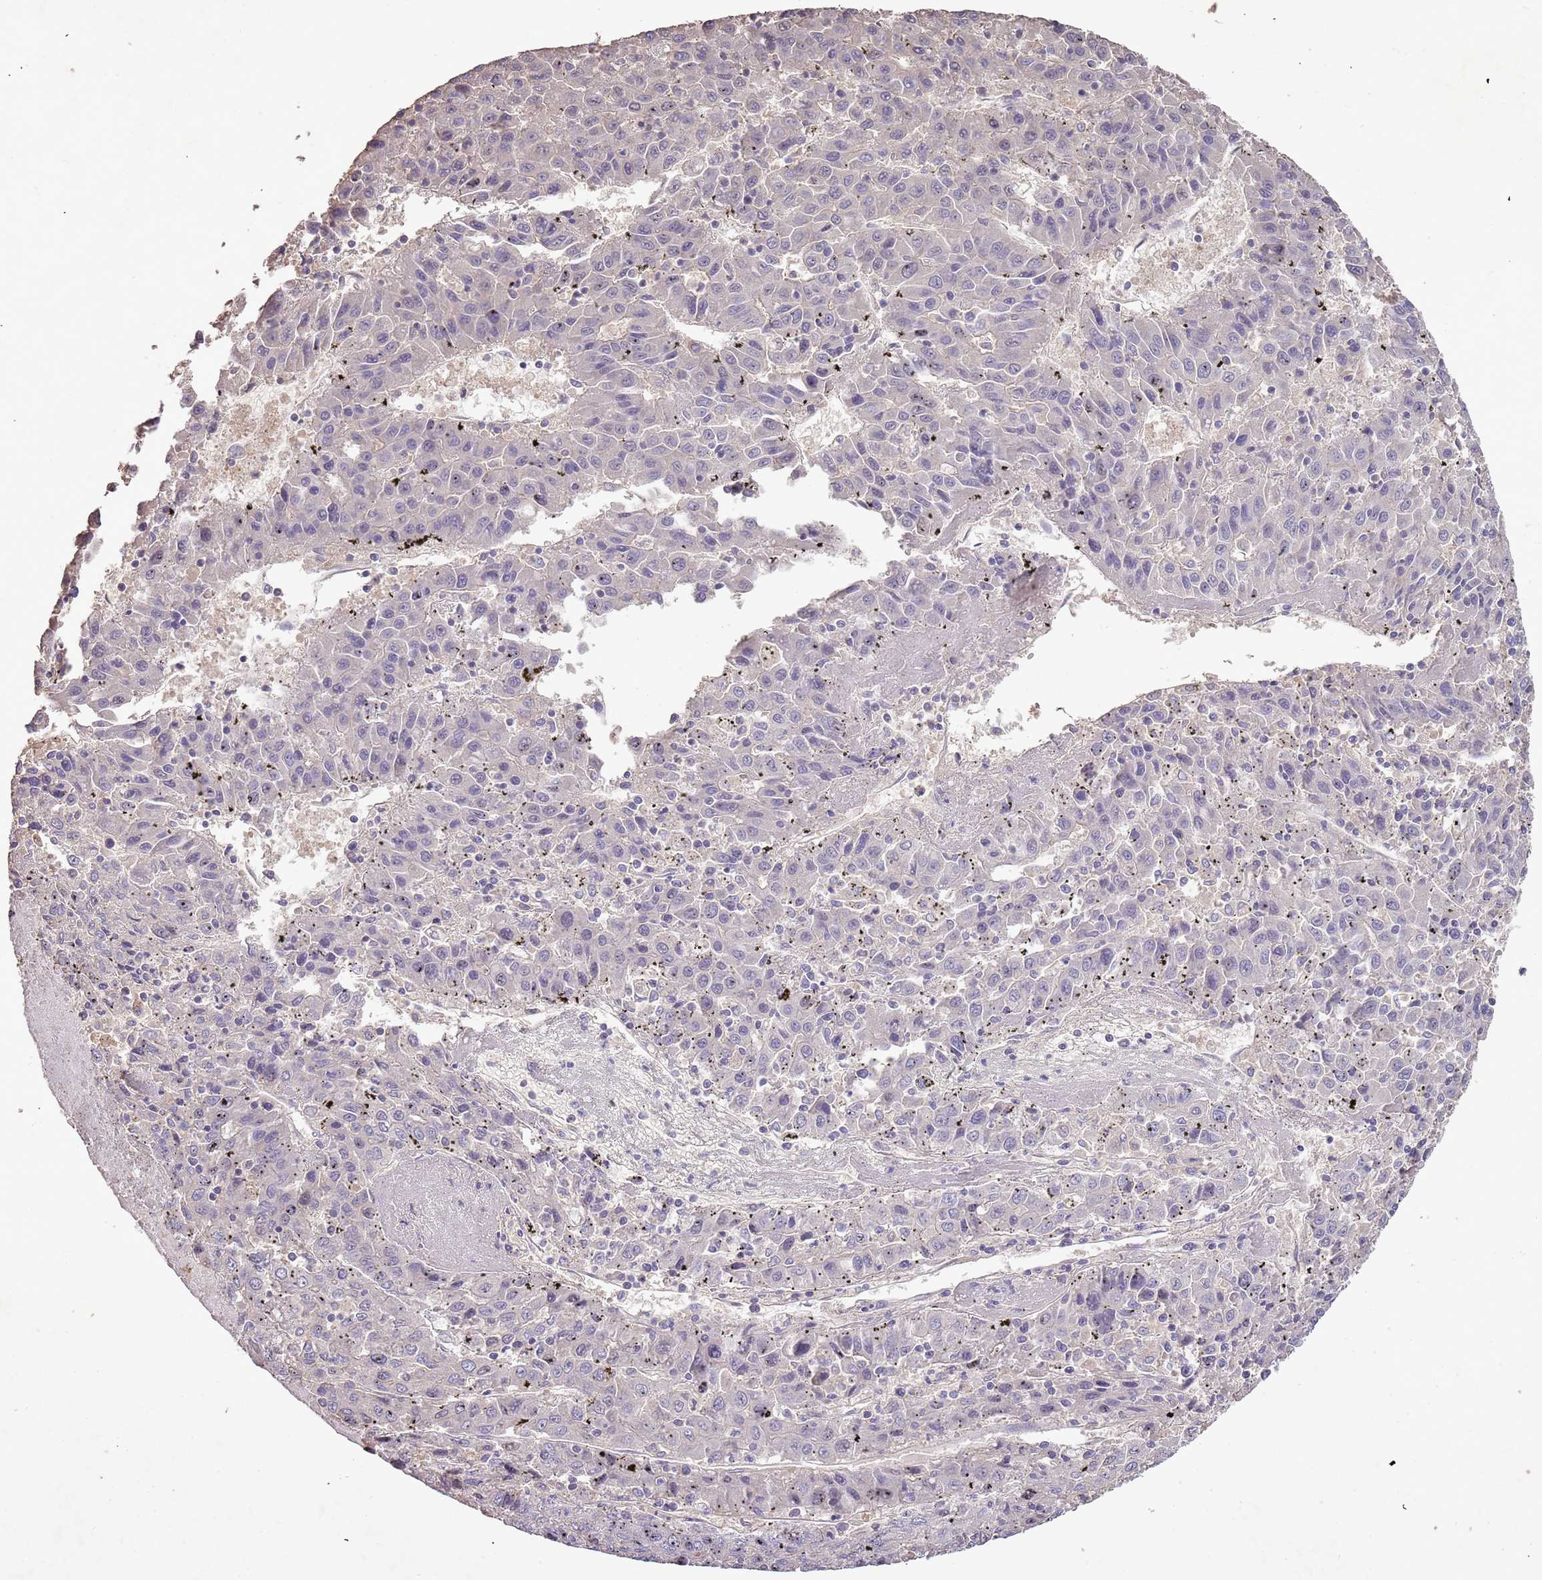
{"staining": {"intensity": "negative", "quantity": "none", "location": "none"}, "tissue": "liver cancer", "cell_type": "Tumor cells", "image_type": "cancer", "snomed": [{"axis": "morphology", "description": "Carcinoma, Hepatocellular, NOS"}, {"axis": "topography", "description": "Liver"}], "caption": "Liver cancer (hepatocellular carcinoma) stained for a protein using immunohistochemistry (IHC) displays no positivity tumor cells.", "gene": "FECH", "patient": {"sex": "female", "age": 53}}